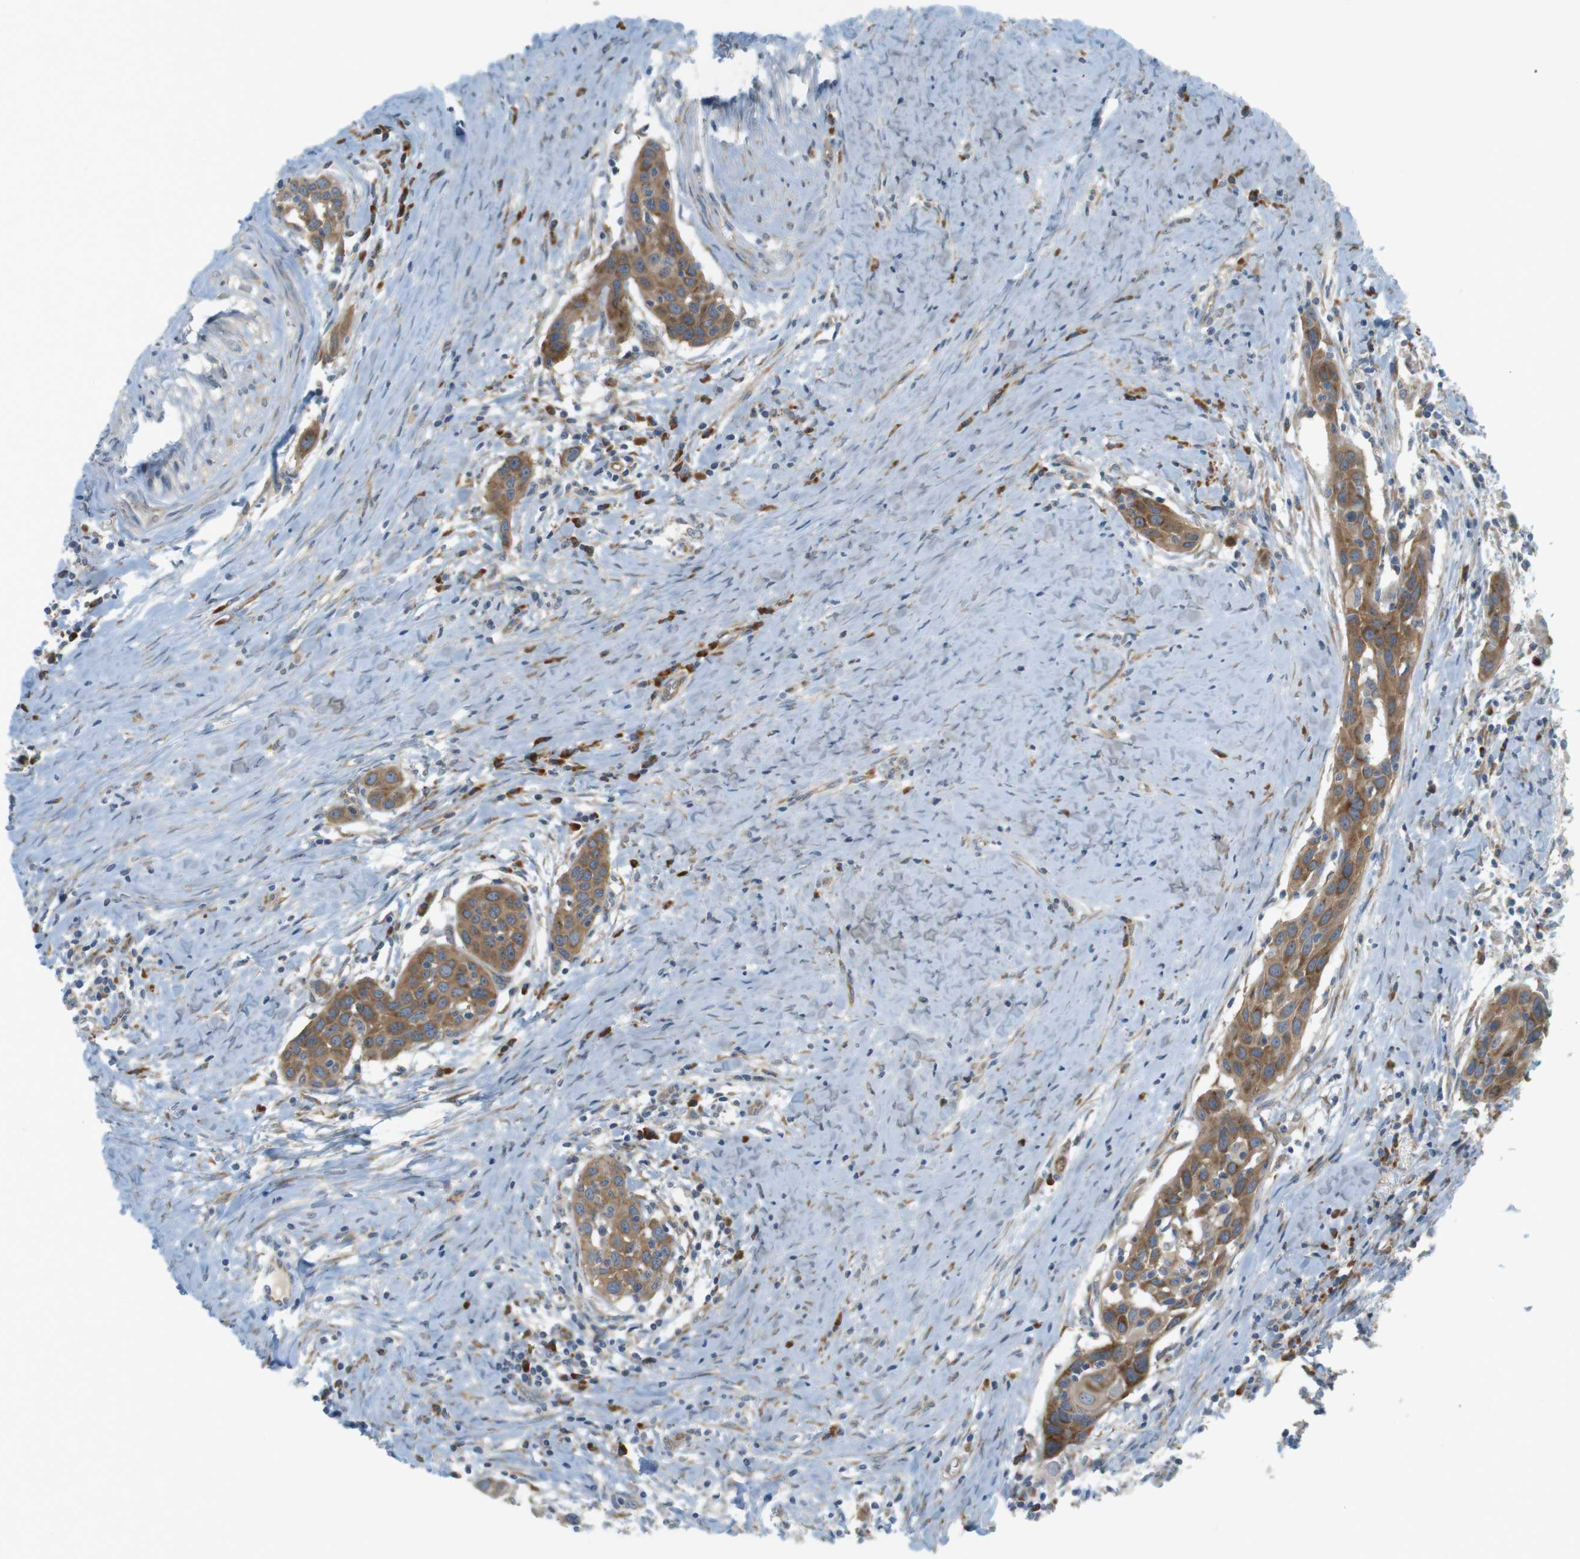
{"staining": {"intensity": "moderate", "quantity": ">75%", "location": "cytoplasmic/membranous"}, "tissue": "head and neck cancer", "cell_type": "Tumor cells", "image_type": "cancer", "snomed": [{"axis": "morphology", "description": "Squamous cell carcinoma, NOS"}, {"axis": "topography", "description": "Oral tissue"}, {"axis": "topography", "description": "Head-Neck"}], "caption": "Immunohistochemical staining of head and neck cancer displays medium levels of moderate cytoplasmic/membranous protein staining in approximately >75% of tumor cells.", "gene": "GJC3", "patient": {"sex": "female", "age": 50}}